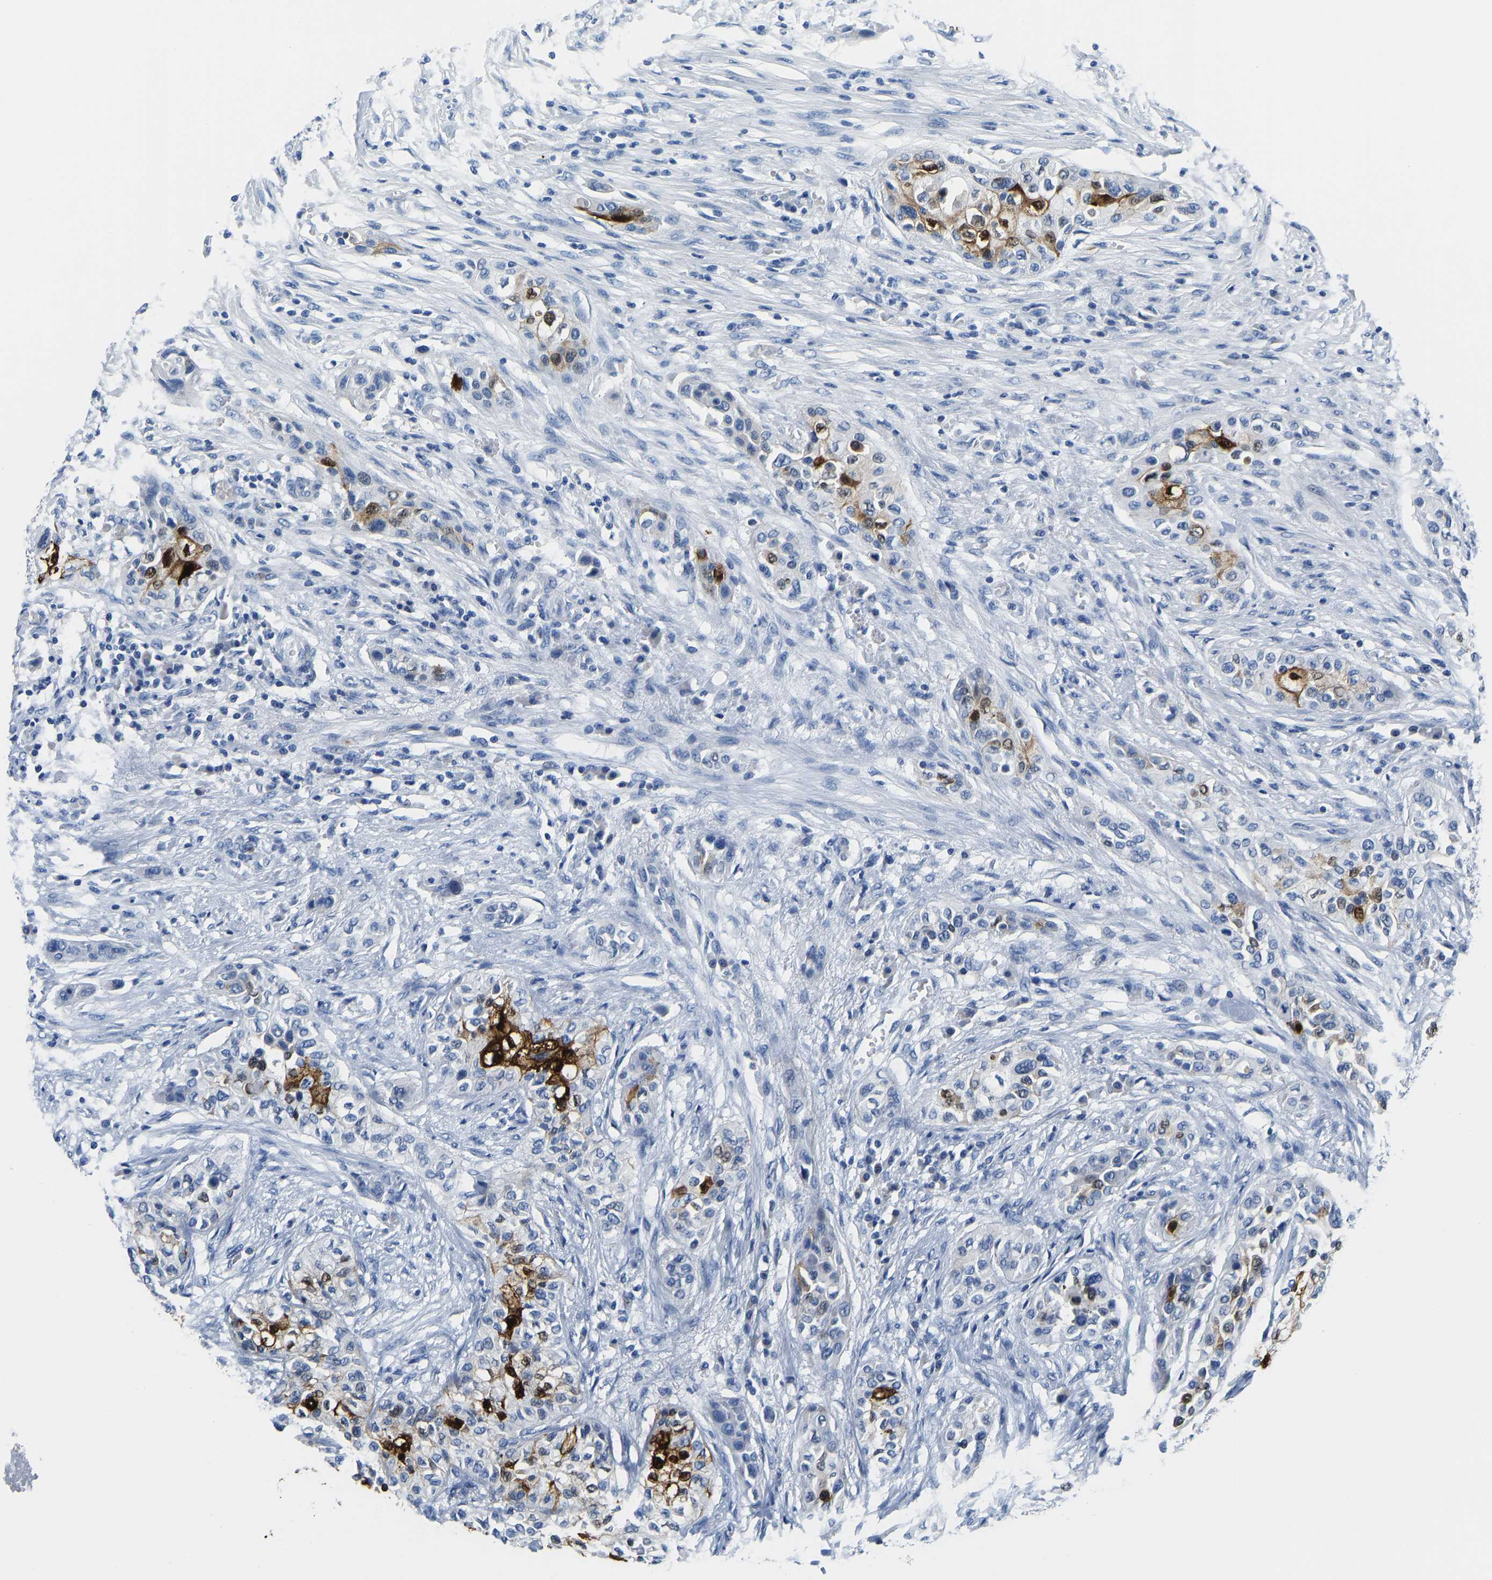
{"staining": {"intensity": "strong", "quantity": "<25%", "location": "cytoplasmic/membranous"}, "tissue": "urothelial cancer", "cell_type": "Tumor cells", "image_type": "cancer", "snomed": [{"axis": "morphology", "description": "Urothelial carcinoma, High grade"}, {"axis": "topography", "description": "Urinary bladder"}], "caption": "DAB immunohistochemical staining of human urothelial cancer exhibits strong cytoplasmic/membranous protein staining in about <25% of tumor cells.", "gene": "SERPINB3", "patient": {"sex": "male", "age": 74}}